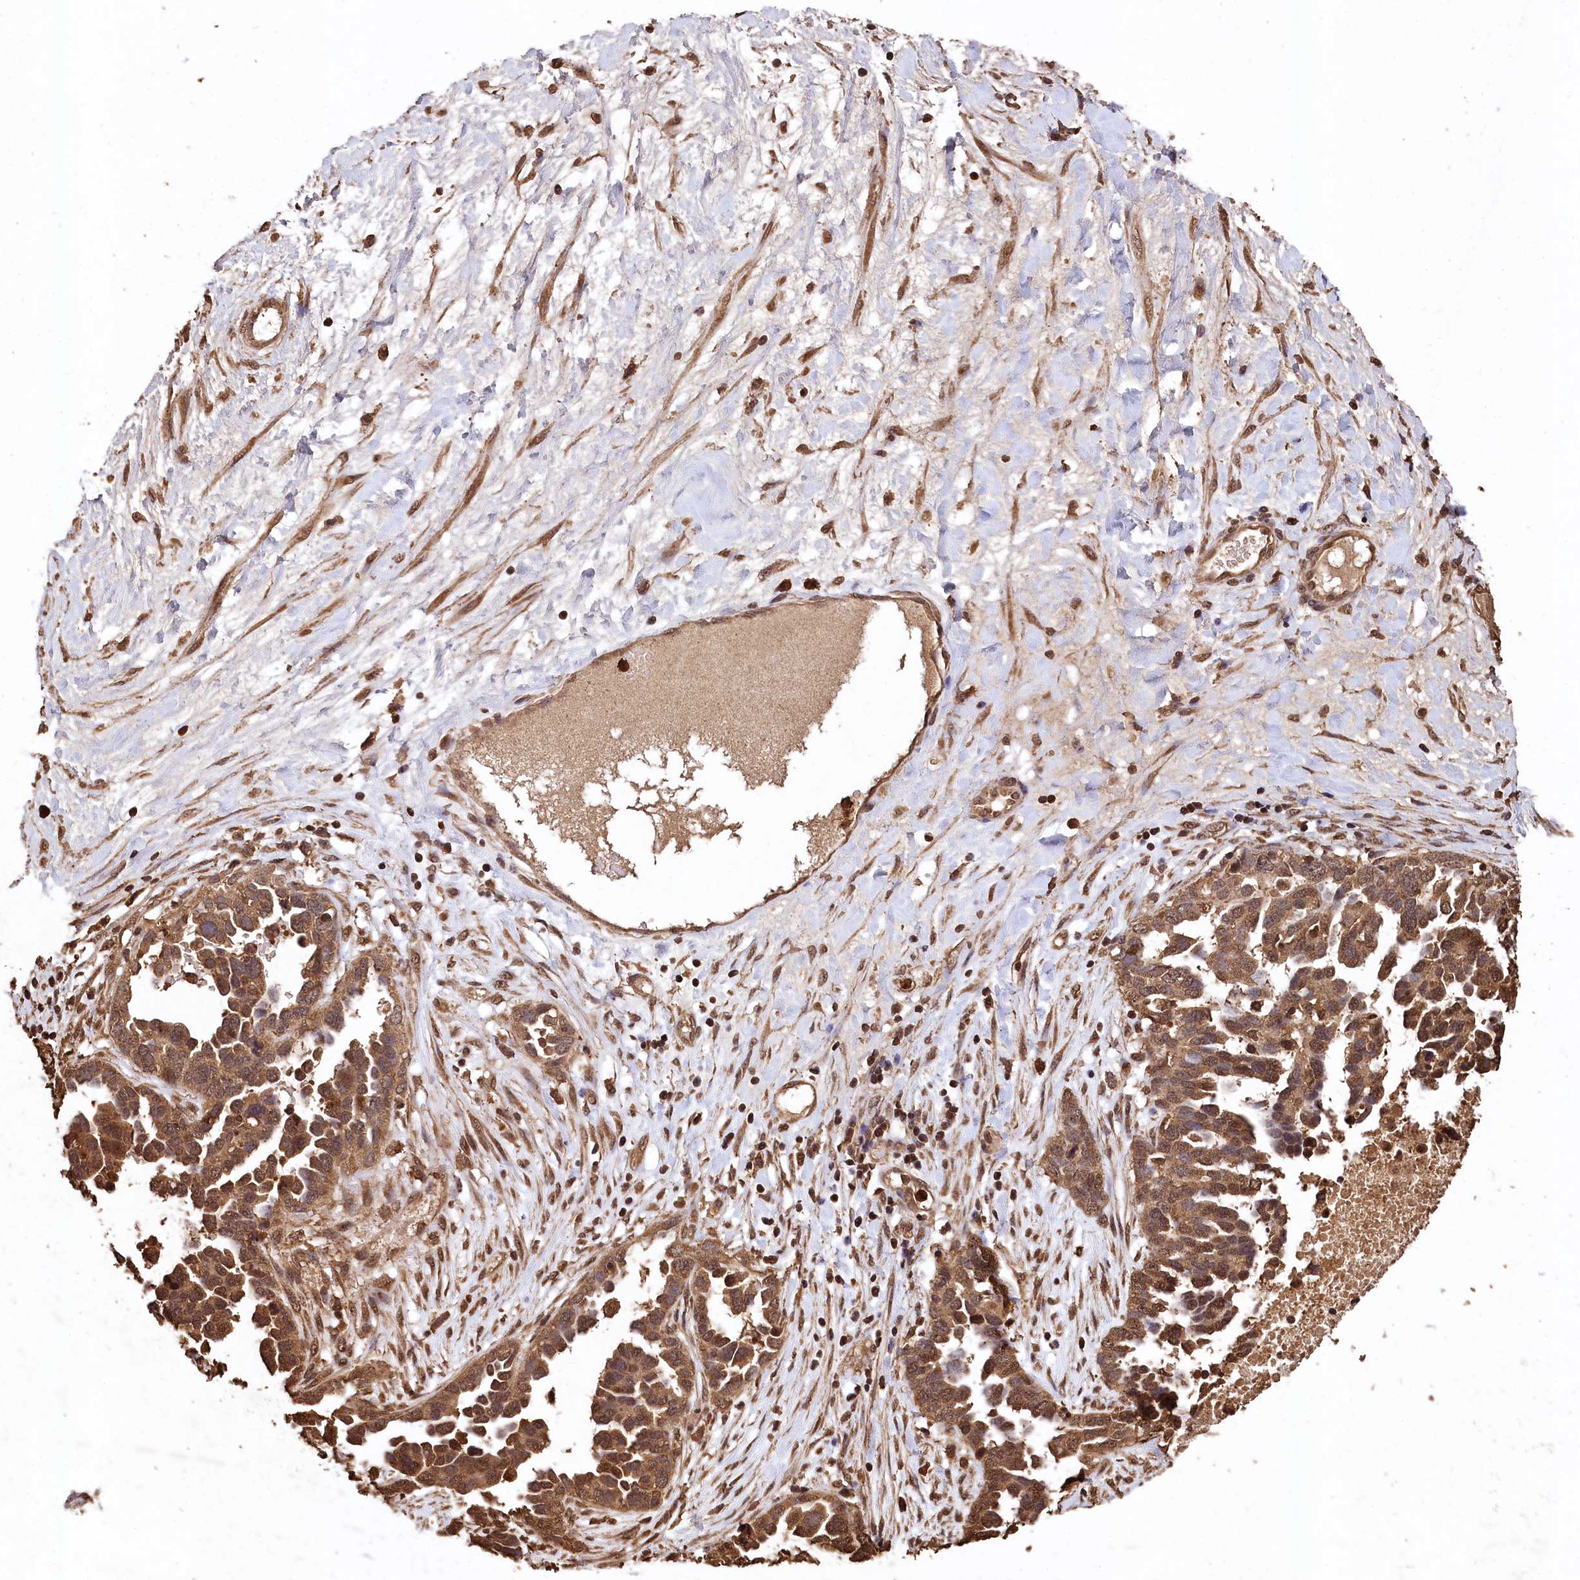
{"staining": {"intensity": "moderate", "quantity": ">75%", "location": "cytoplasmic/membranous,nuclear"}, "tissue": "ovarian cancer", "cell_type": "Tumor cells", "image_type": "cancer", "snomed": [{"axis": "morphology", "description": "Cystadenocarcinoma, serous, NOS"}, {"axis": "topography", "description": "Ovary"}], "caption": "Approximately >75% of tumor cells in ovarian cancer display moderate cytoplasmic/membranous and nuclear protein positivity as visualized by brown immunohistochemical staining.", "gene": "CEP57L1", "patient": {"sex": "female", "age": 54}}